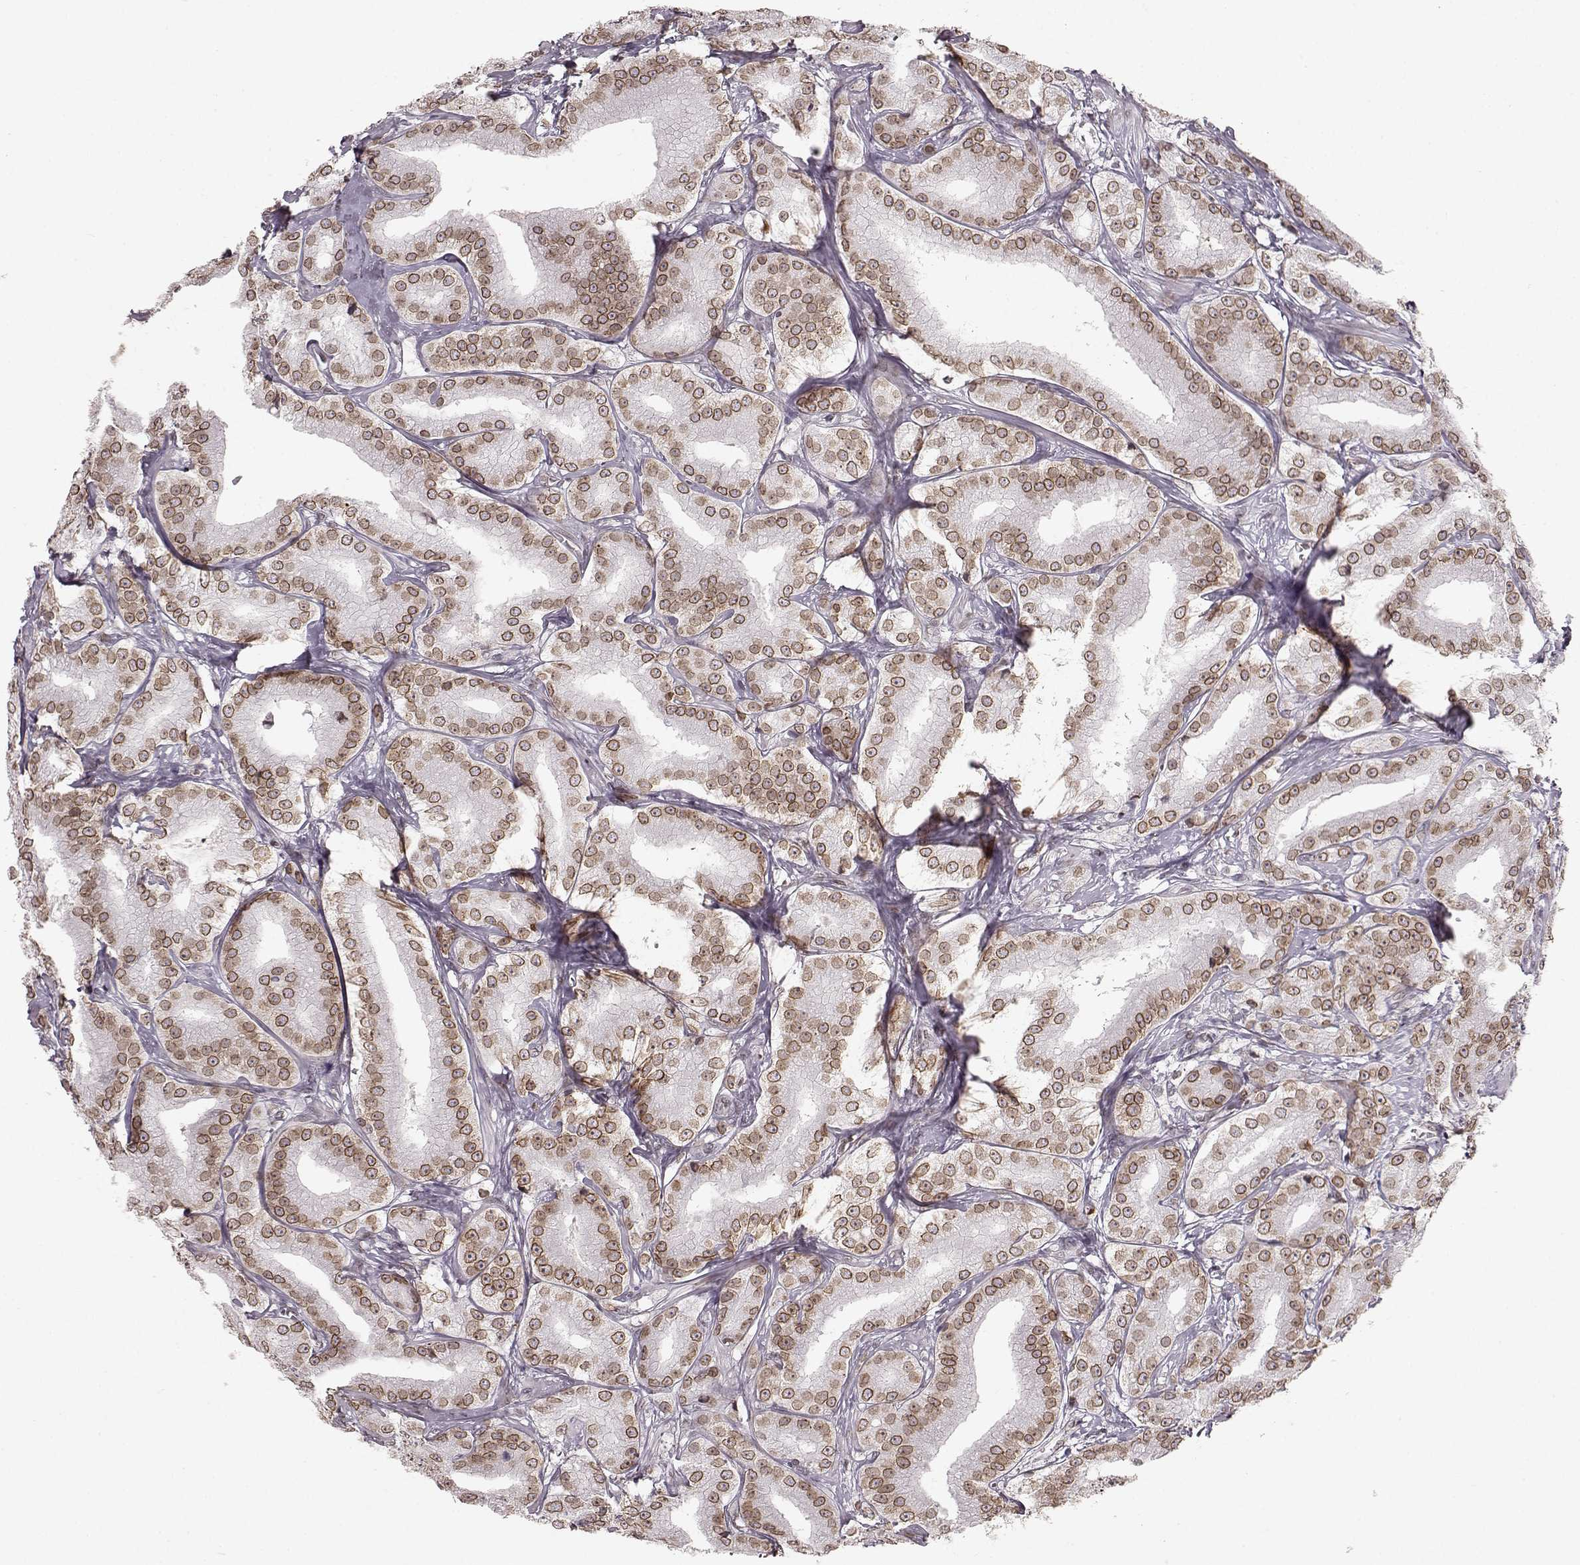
{"staining": {"intensity": "moderate", "quantity": ">75%", "location": "cytoplasmic/membranous,nuclear"}, "tissue": "prostate cancer", "cell_type": "Tumor cells", "image_type": "cancer", "snomed": [{"axis": "morphology", "description": "Adenocarcinoma, High grade"}, {"axis": "topography", "description": "Prostate"}], "caption": "High-power microscopy captured an IHC photomicrograph of prostate cancer, revealing moderate cytoplasmic/membranous and nuclear staining in approximately >75% of tumor cells.", "gene": "DCAF12", "patient": {"sex": "male", "age": 64}}